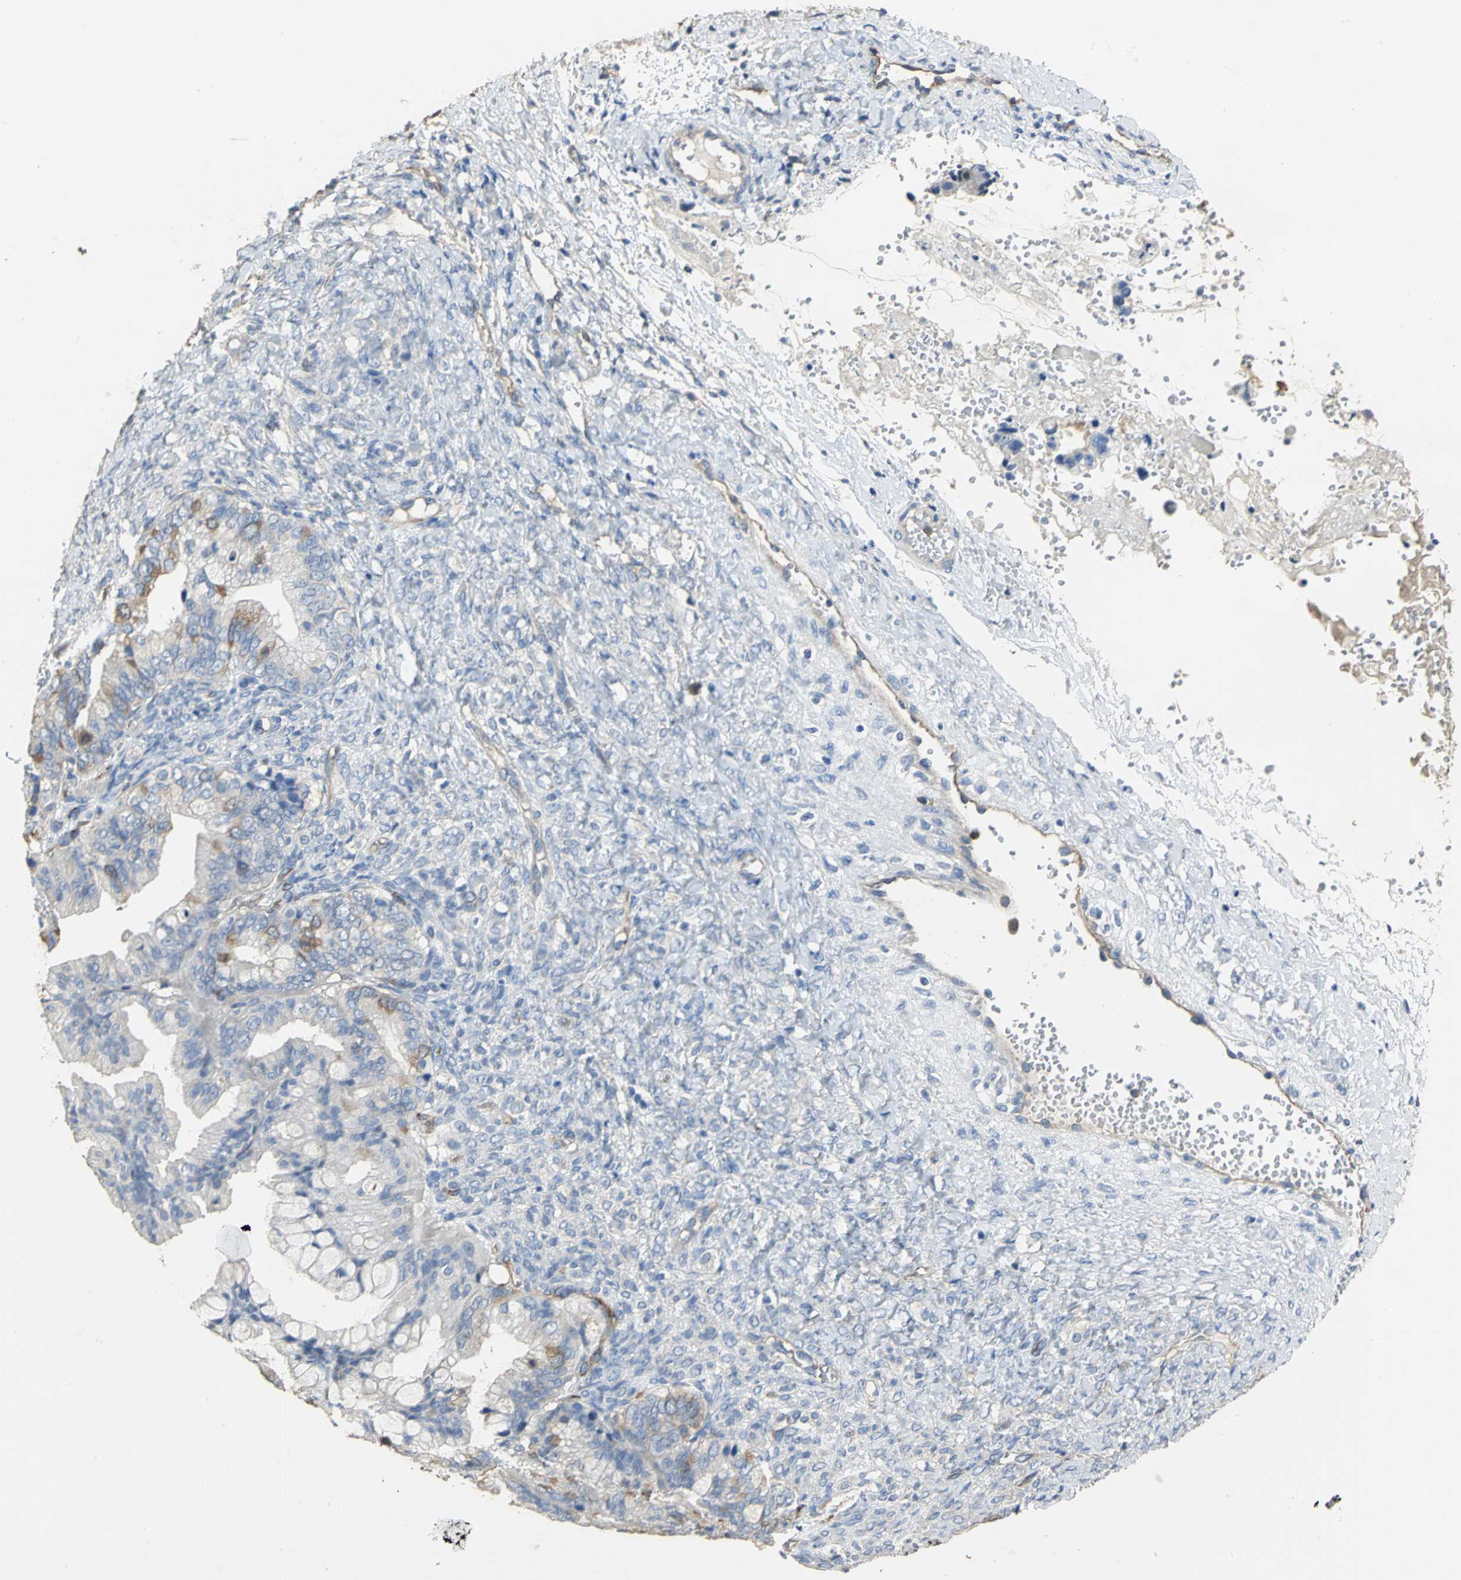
{"staining": {"intensity": "moderate", "quantity": "<25%", "location": "cytoplasmic/membranous"}, "tissue": "ovarian cancer", "cell_type": "Tumor cells", "image_type": "cancer", "snomed": [{"axis": "morphology", "description": "Cystadenocarcinoma, mucinous, NOS"}, {"axis": "topography", "description": "Ovary"}], "caption": "About <25% of tumor cells in ovarian cancer demonstrate moderate cytoplasmic/membranous protein positivity as visualized by brown immunohistochemical staining.", "gene": "DLGAP5", "patient": {"sex": "female", "age": 36}}